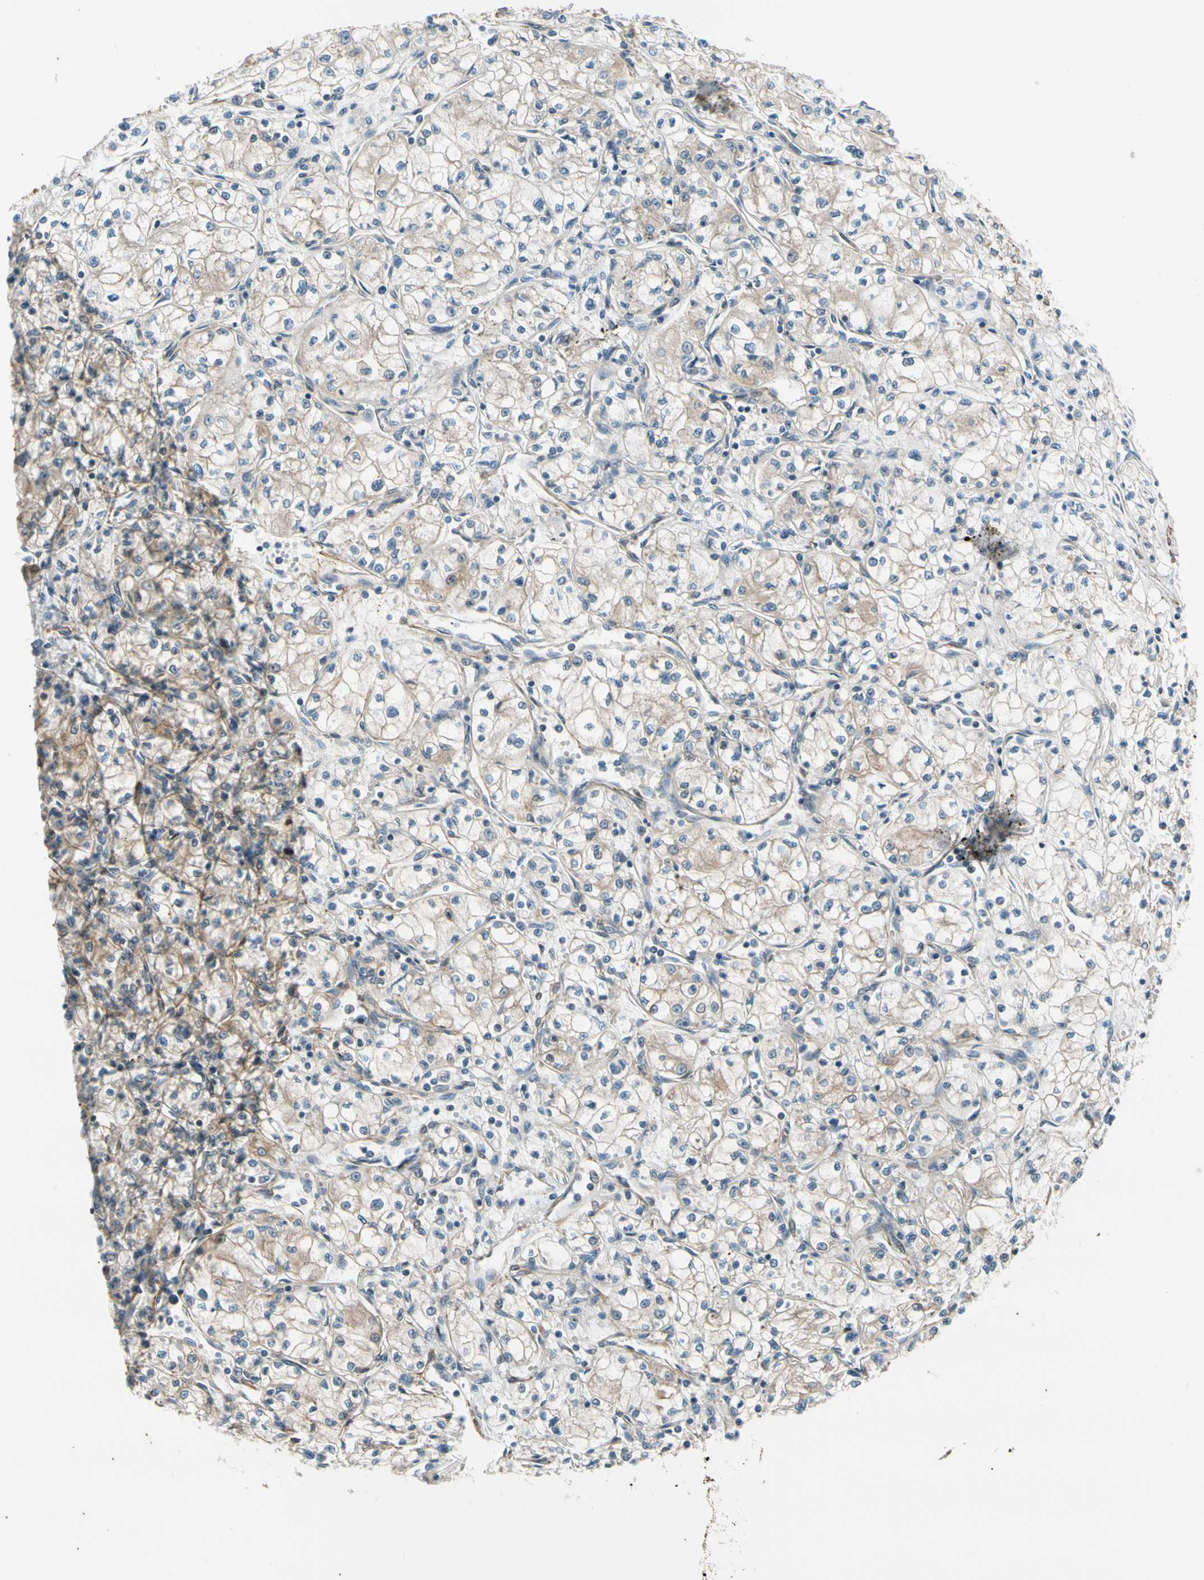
{"staining": {"intensity": "weak", "quantity": ">75%", "location": "cytoplasmic/membranous"}, "tissue": "renal cancer", "cell_type": "Tumor cells", "image_type": "cancer", "snomed": [{"axis": "morphology", "description": "Normal tissue, NOS"}, {"axis": "morphology", "description": "Adenocarcinoma, NOS"}, {"axis": "topography", "description": "Kidney"}], "caption": "This image reveals immunohistochemistry (IHC) staining of adenocarcinoma (renal), with low weak cytoplasmic/membranous expression in approximately >75% of tumor cells.", "gene": "LIMK2", "patient": {"sex": "male", "age": 59}}